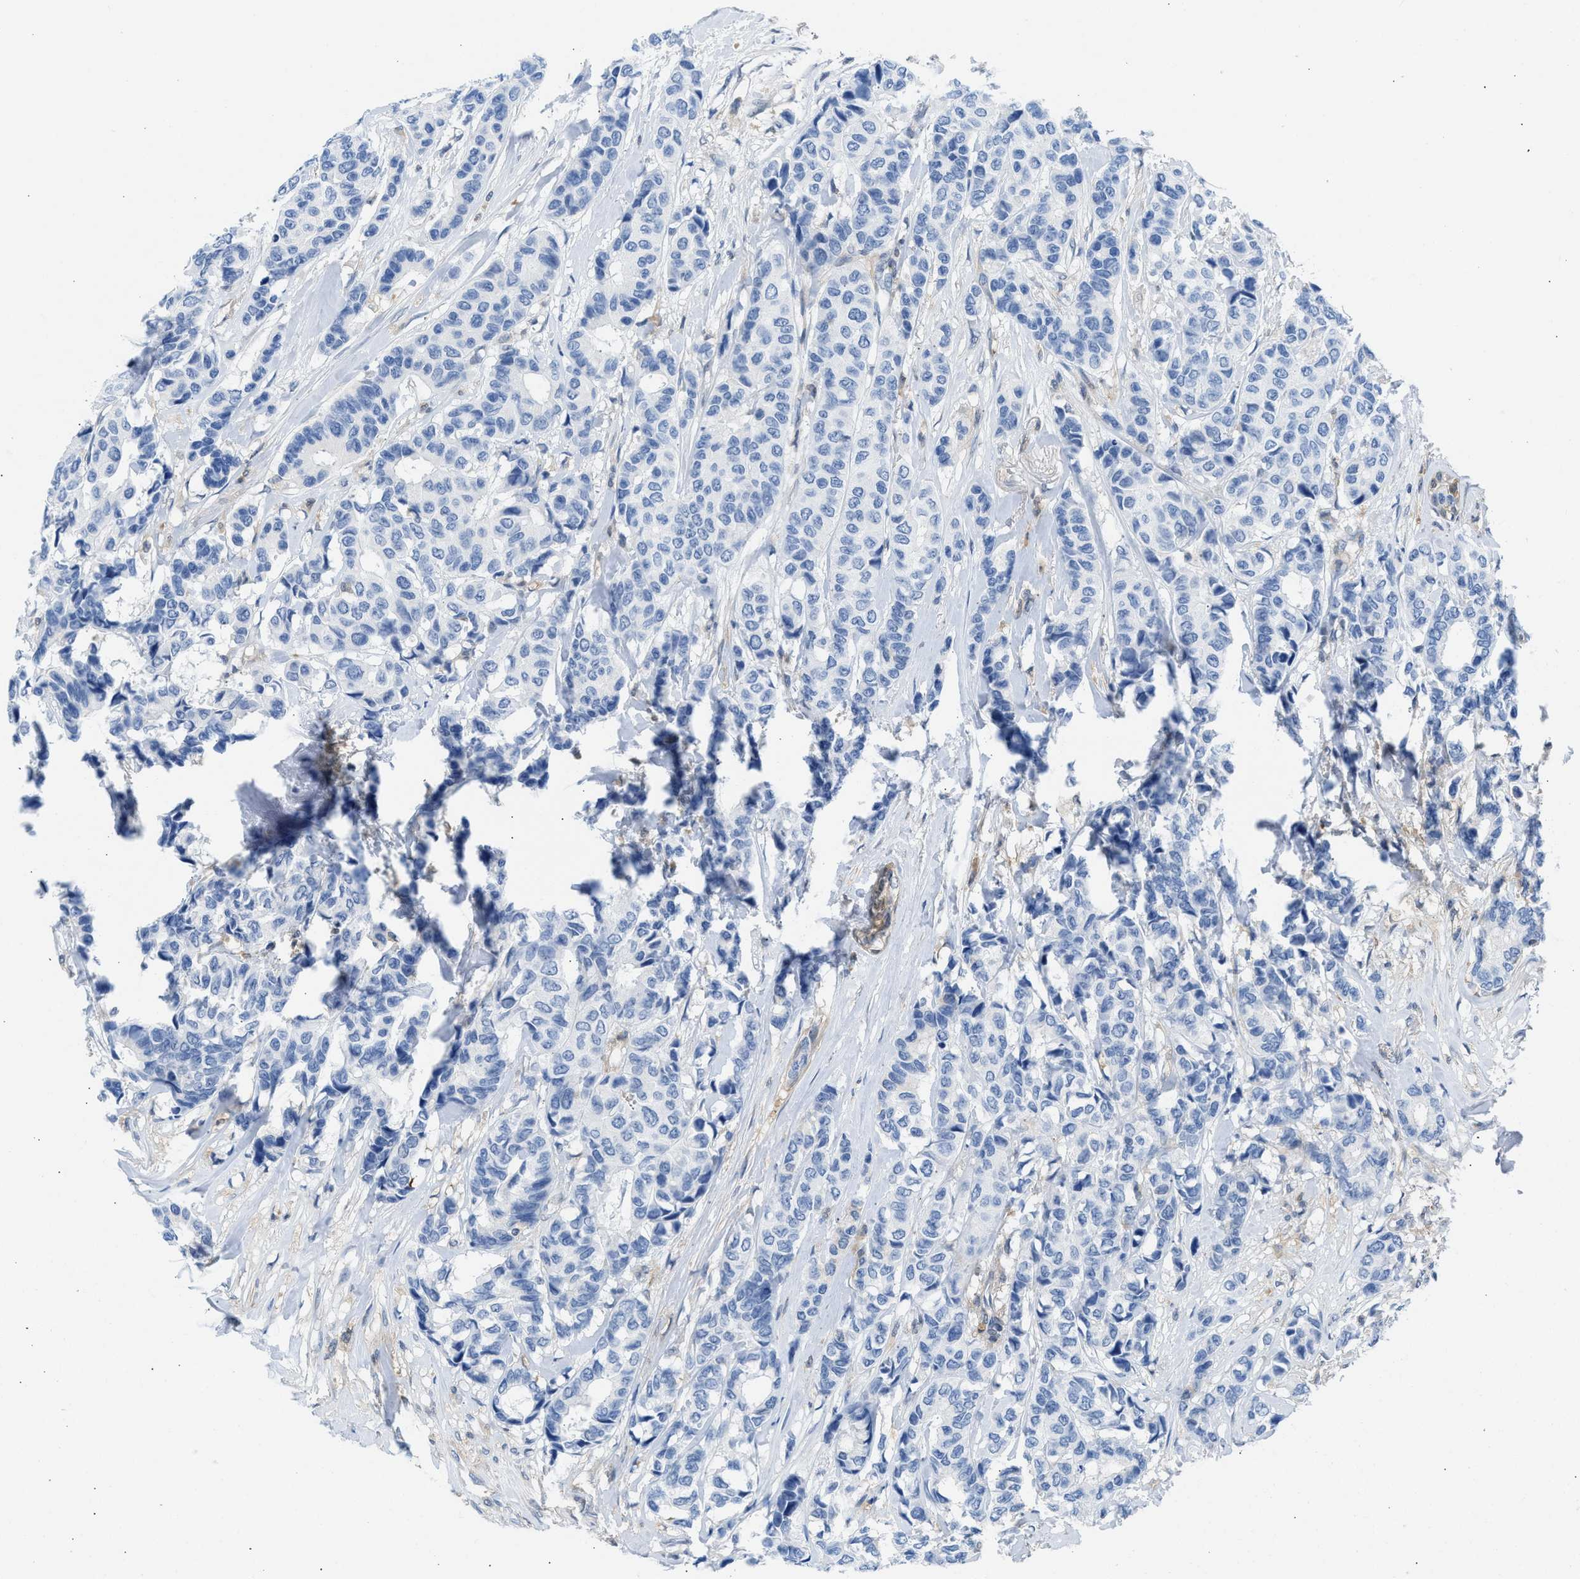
{"staining": {"intensity": "negative", "quantity": "none", "location": "none"}, "tissue": "breast cancer", "cell_type": "Tumor cells", "image_type": "cancer", "snomed": [{"axis": "morphology", "description": "Duct carcinoma"}, {"axis": "topography", "description": "Breast"}], "caption": "Breast invasive ductal carcinoma was stained to show a protein in brown. There is no significant expression in tumor cells.", "gene": "CBR1", "patient": {"sex": "female", "age": 87}}